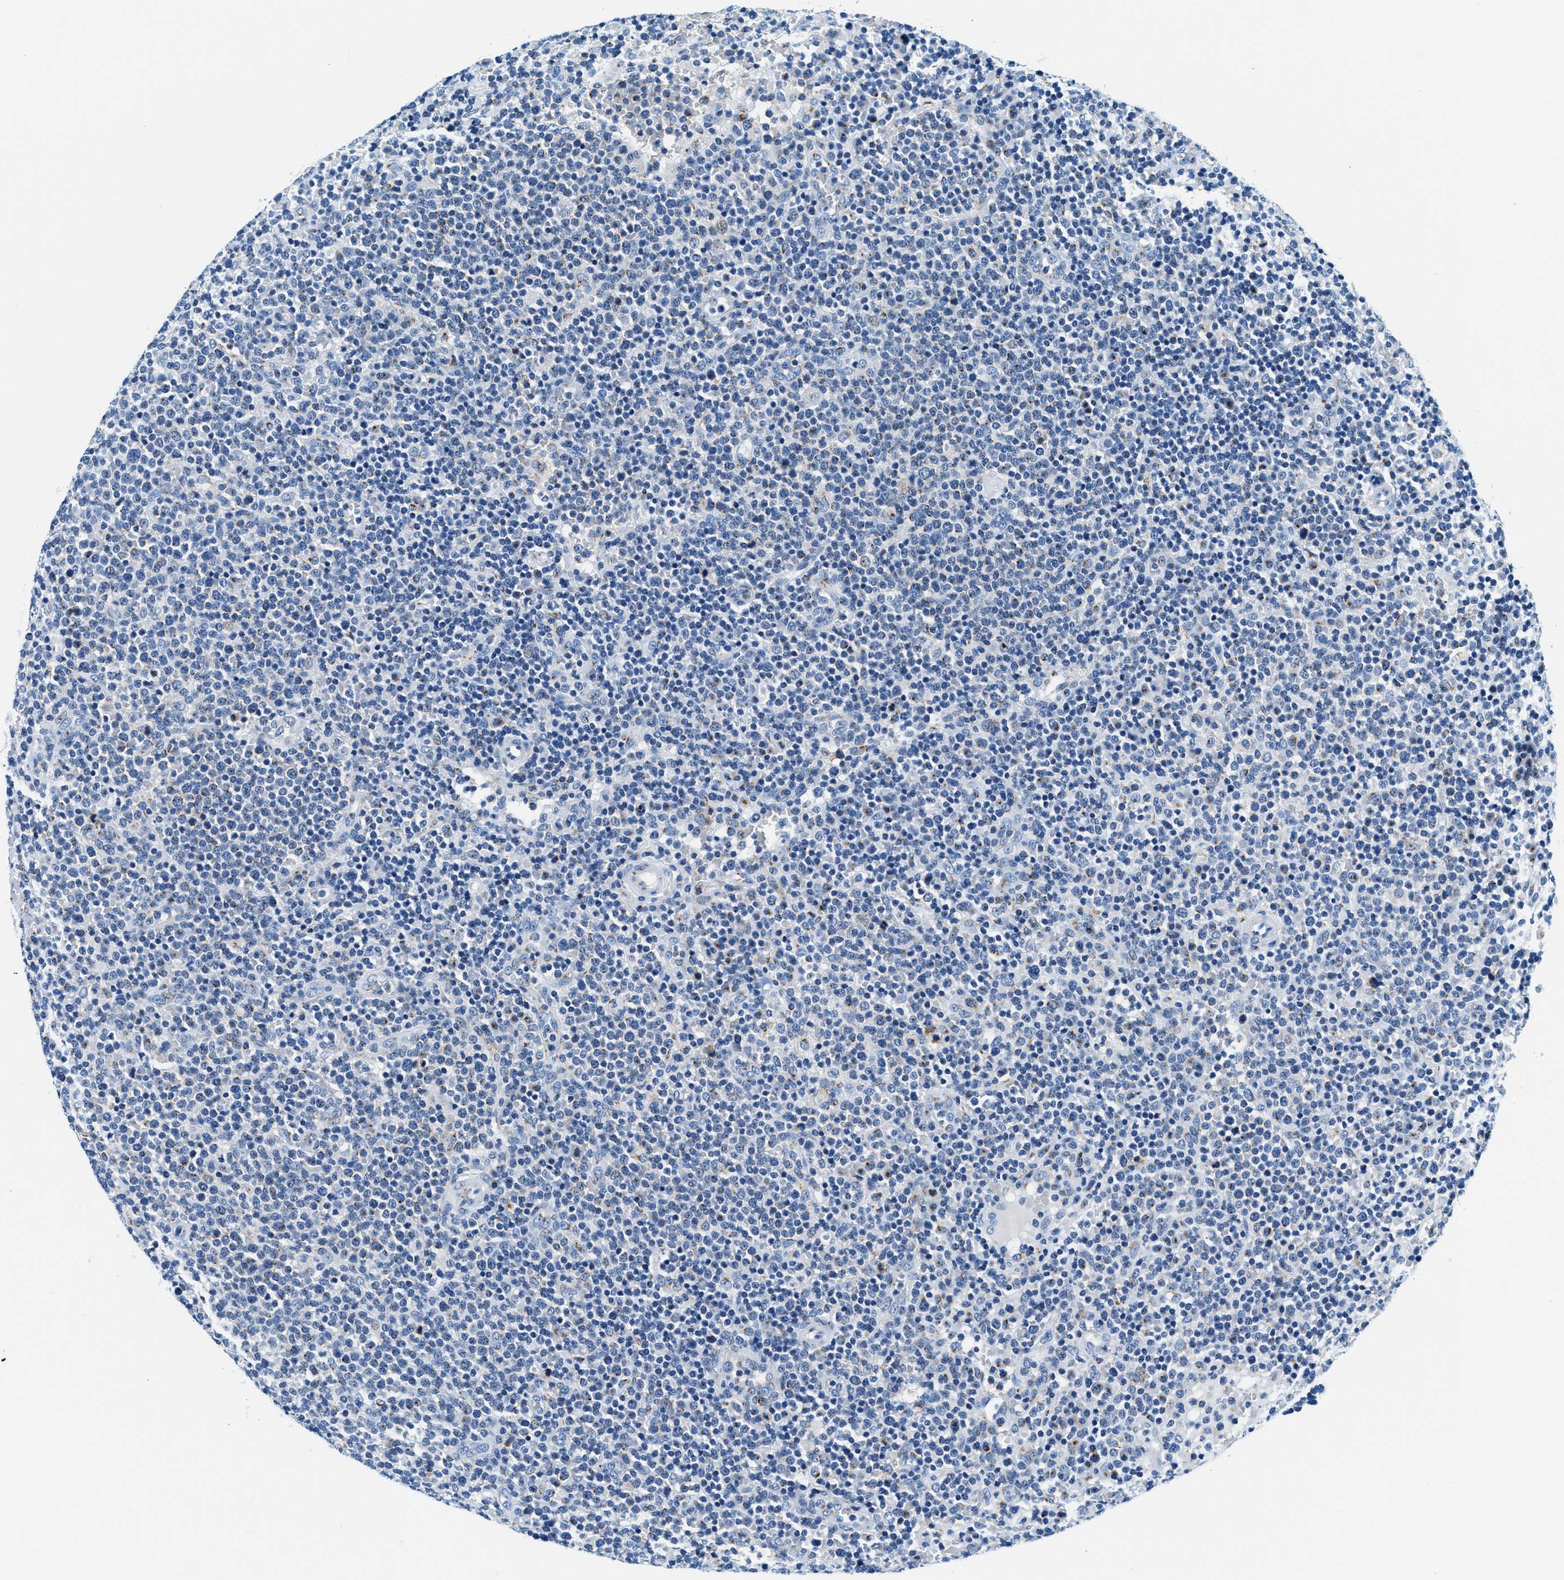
{"staining": {"intensity": "negative", "quantity": "none", "location": "none"}, "tissue": "lymphoma", "cell_type": "Tumor cells", "image_type": "cancer", "snomed": [{"axis": "morphology", "description": "Malignant lymphoma, non-Hodgkin's type, High grade"}, {"axis": "topography", "description": "Lymph node"}], "caption": "This is a histopathology image of immunohistochemistry staining of high-grade malignant lymphoma, non-Hodgkin's type, which shows no positivity in tumor cells.", "gene": "VPS53", "patient": {"sex": "male", "age": 61}}